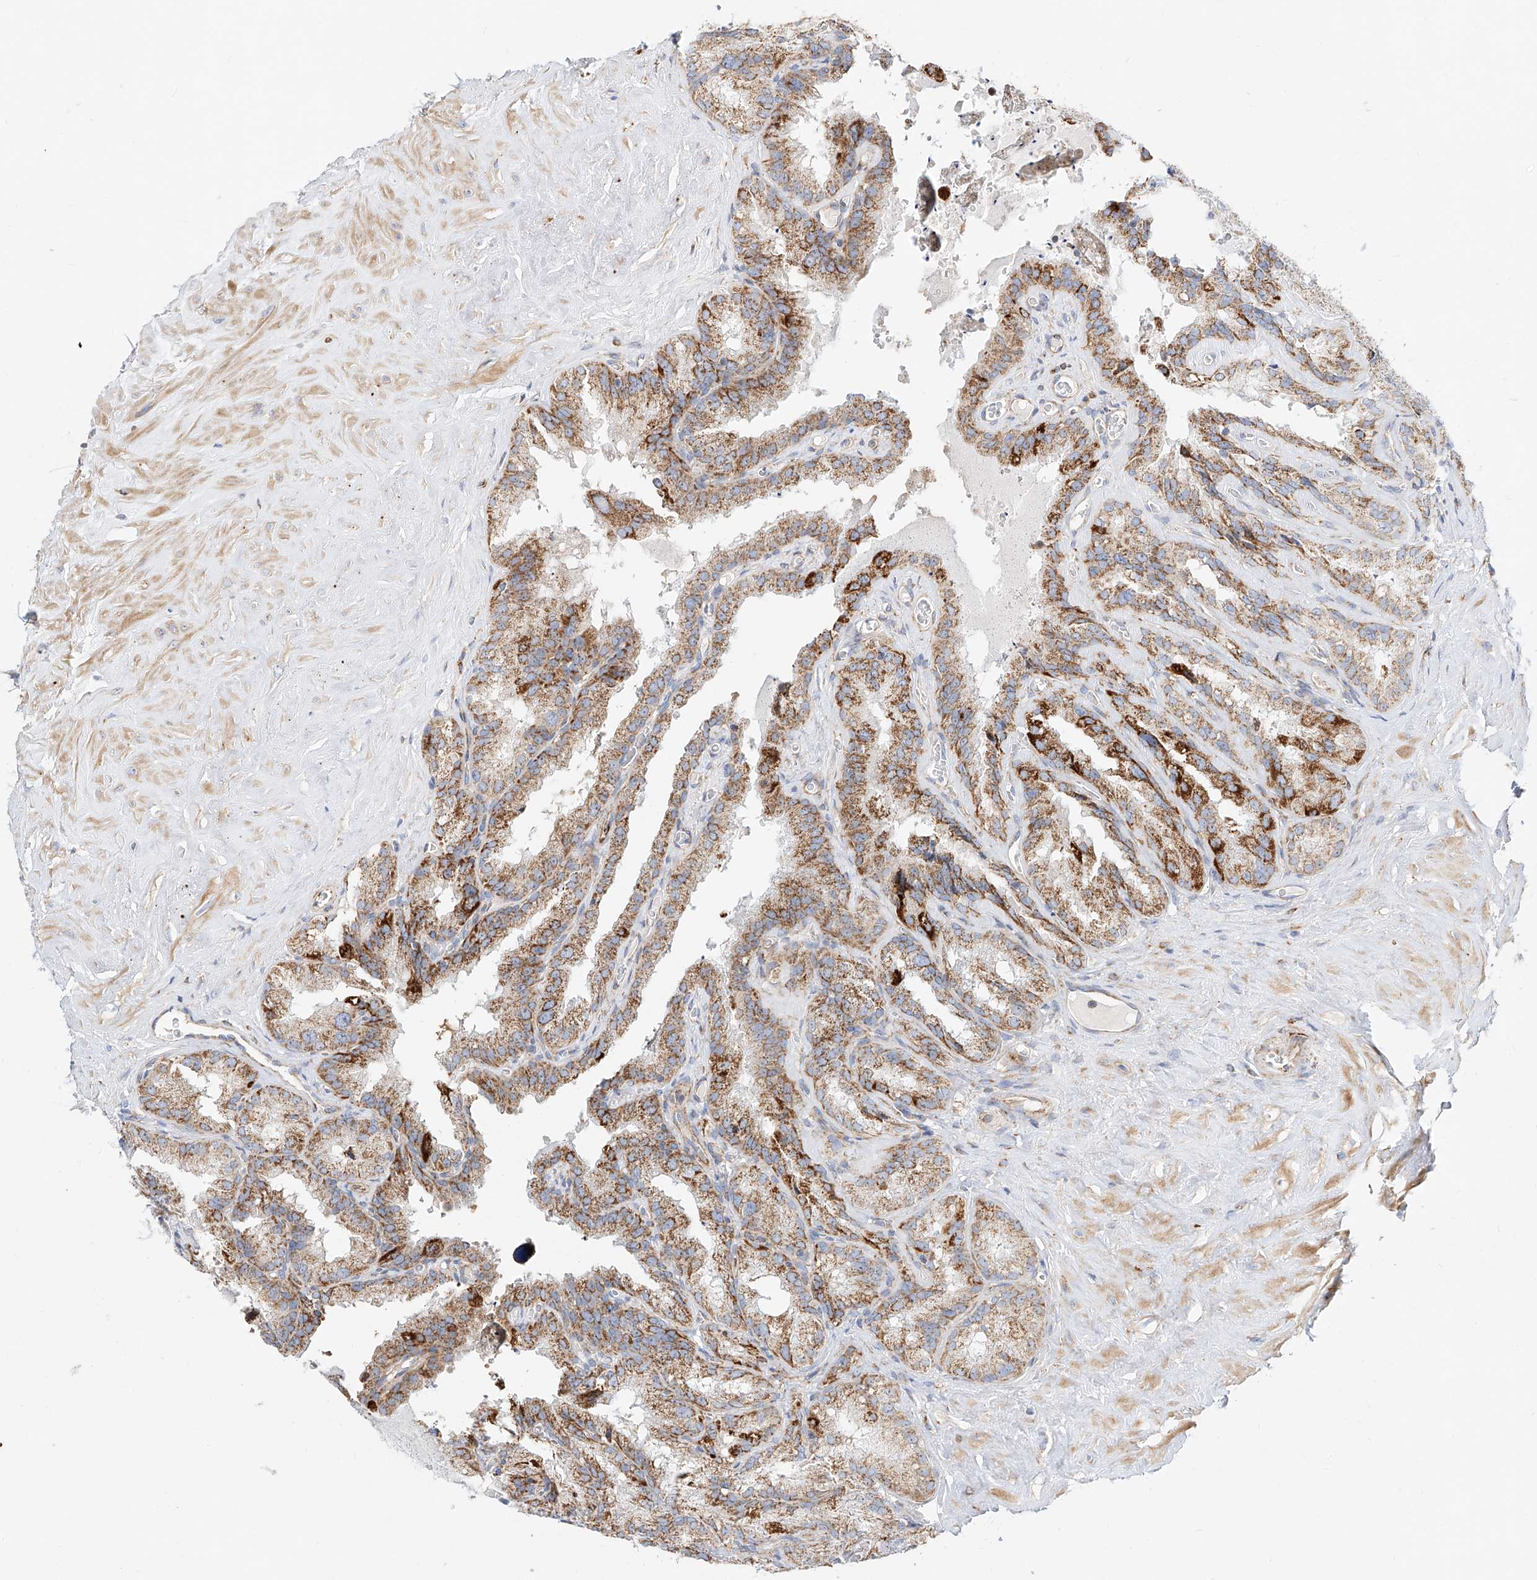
{"staining": {"intensity": "strong", "quantity": ">75%", "location": "cytoplasmic/membranous"}, "tissue": "seminal vesicle", "cell_type": "Glandular cells", "image_type": "normal", "snomed": [{"axis": "morphology", "description": "Normal tissue, NOS"}, {"axis": "topography", "description": "Prostate"}, {"axis": "topography", "description": "Seminal veicle"}], "caption": "Immunohistochemistry (DAB (3,3'-diaminobenzidine)) staining of unremarkable seminal vesicle demonstrates strong cytoplasmic/membranous protein positivity in approximately >75% of glandular cells. (Stains: DAB in brown, nuclei in blue, Microscopy: brightfield microscopy at high magnification).", "gene": "CST9", "patient": {"sex": "male", "age": 59}}